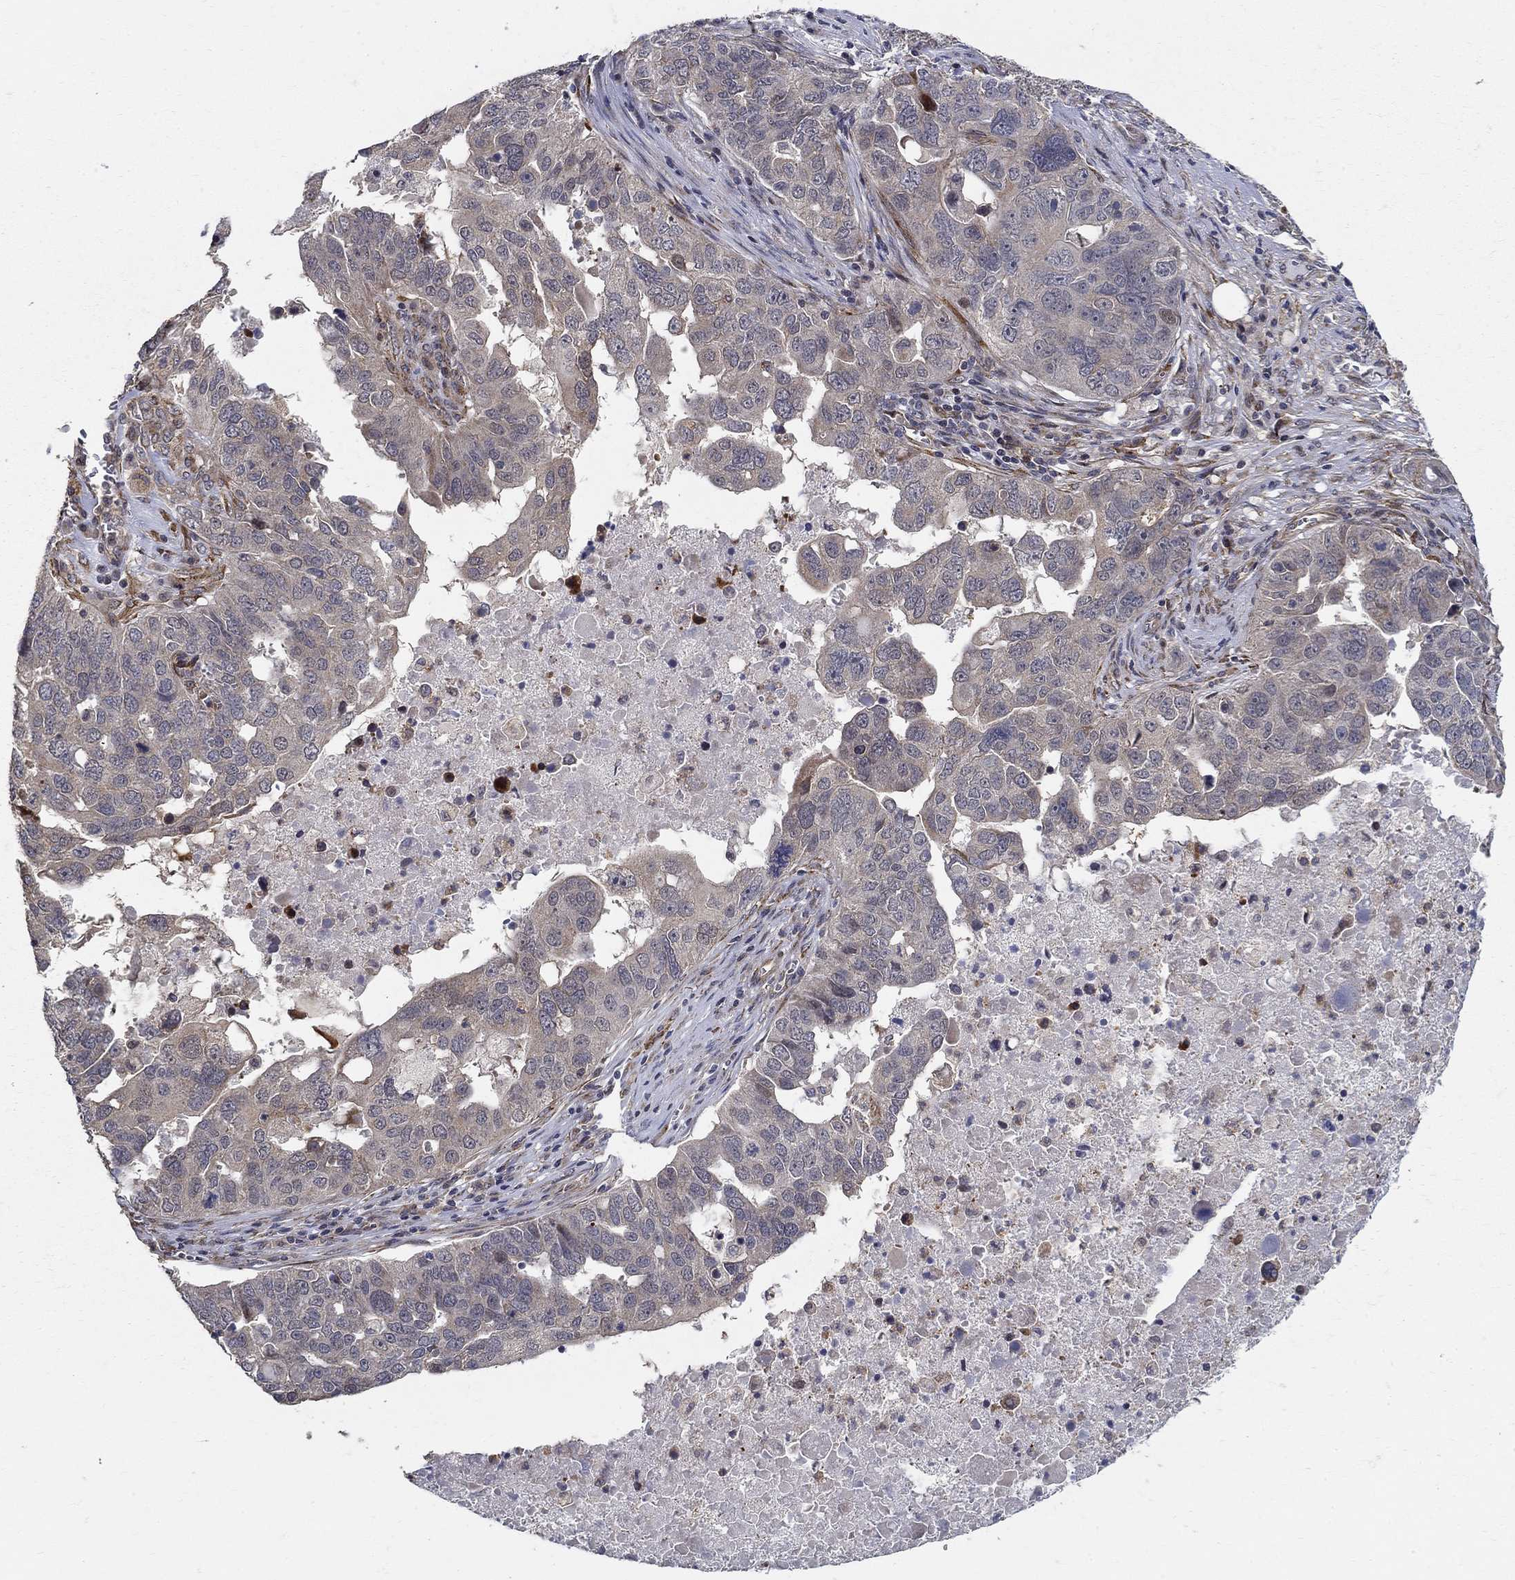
{"staining": {"intensity": "weak", "quantity": "<25%", "location": "cytoplasmic/membranous"}, "tissue": "ovarian cancer", "cell_type": "Tumor cells", "image_type": "cancer", "snomed": [{"axis": "morphology", "description": "Carcinoma, endometroid"}, {"axis": "topography", "description": "Soft tissue"}, {"axis": "topography", "description": "Ovary"}], "caption": "Immunohistochemistry (IHC) image of endometroid carcinoma (ovarian) stained for a protein (brown), which exhibits no staining in tumor cells.", "gene": "ZNF594", "patient": {"sex": "female", "age": 52}}